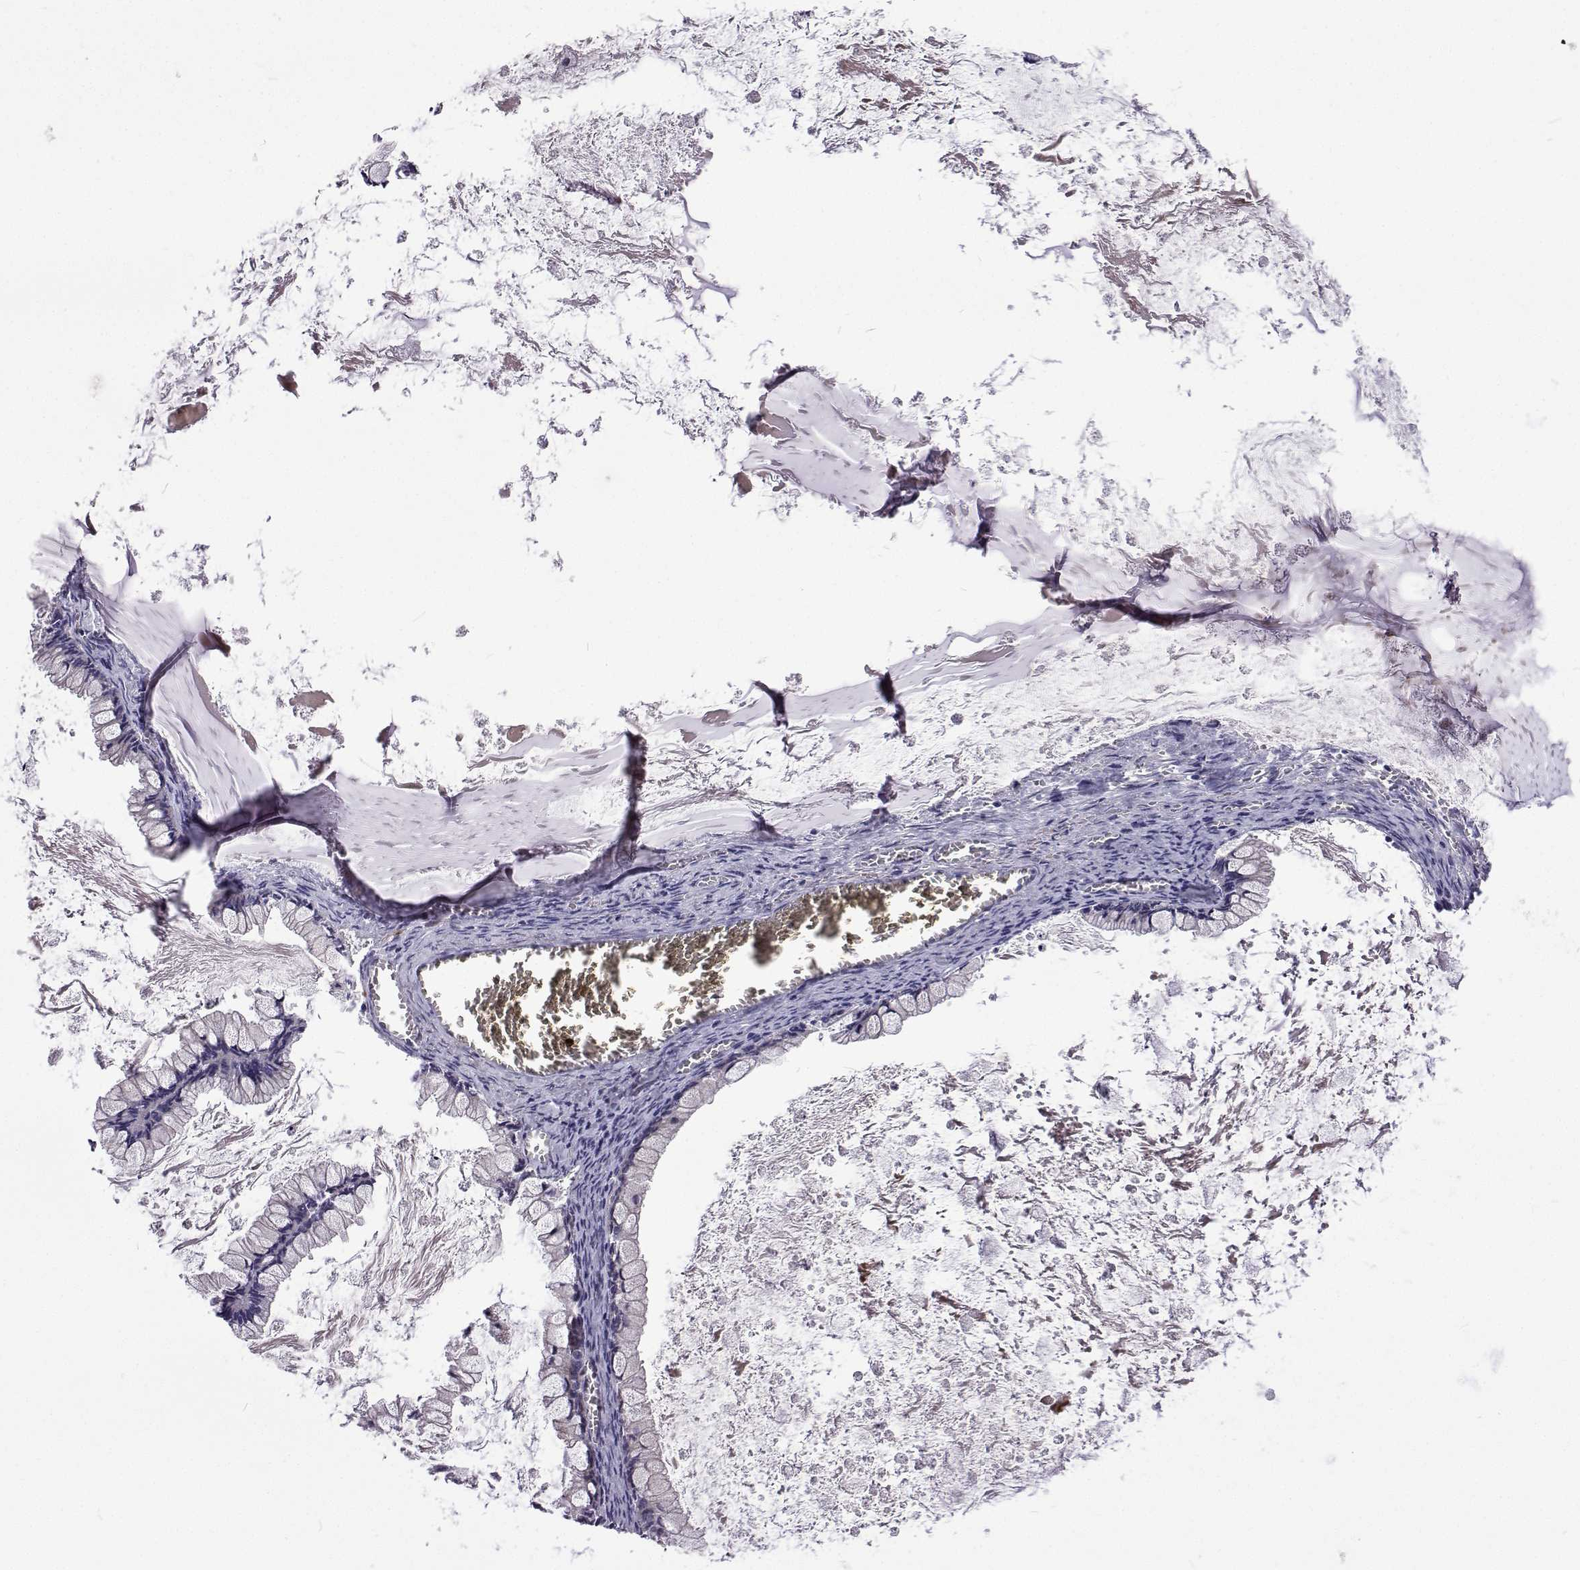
{"staining": {"intensity": "negative", "quantity": "none", "location": "none"}, "tissue": "ovarian cancer", "cell_type": "Tumor cells", "image_type": "cancer", "snomed": [{"axis": "morphology", "description": "Cystadenocarcinoma, mucinous, NOS"}, {"axis": "topography", "description": "Ovary"}], "caption": "DAB (3,3'-diaminobenzidine) immunohistochemical staining of human ovarian mucinous cystadenocarcinoma exhibits no significant staining in tumor cells.", "gene": "NPR3", "patient": {"sex": "female", "age": 67}}